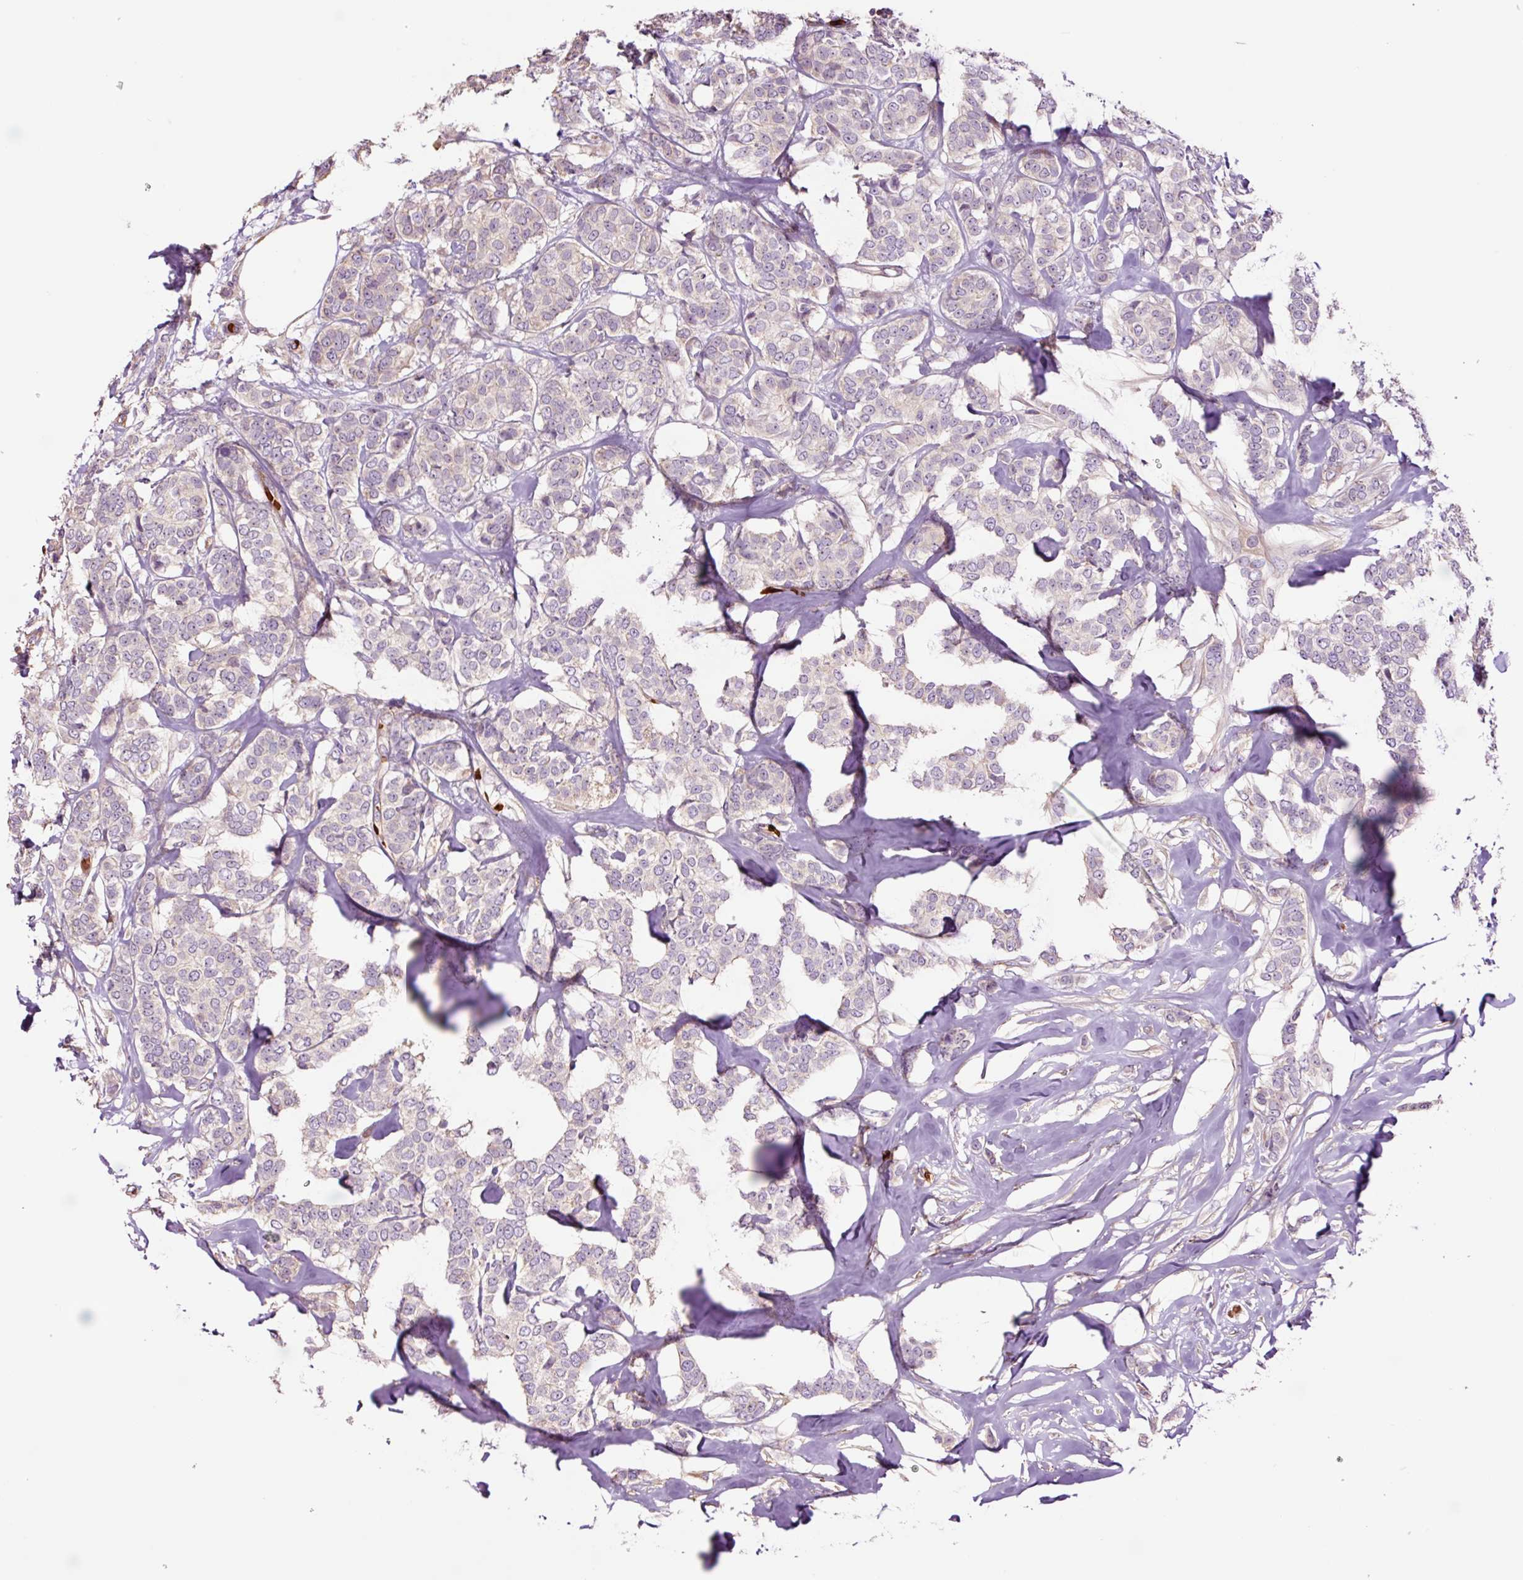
{"staining": {"intensity": "negative", "quantity": "none", "location": "none"}, "tissue": "breast cancer", "cell_type": "Tumor cells", "image_type": "cancer", "snomed": [{"axis": "morphology", "description": "Duct carcinoma"}, {"axis": "topography", "description": "Breast"}], "caption": "A histopathology image of breast cancer (infiltrating ductal carcinoma) stained for a protein demonstrates no brown staining in tumor cells.", "gene": "TMEM235", "patient": {"sex": "female", "age": 72}}